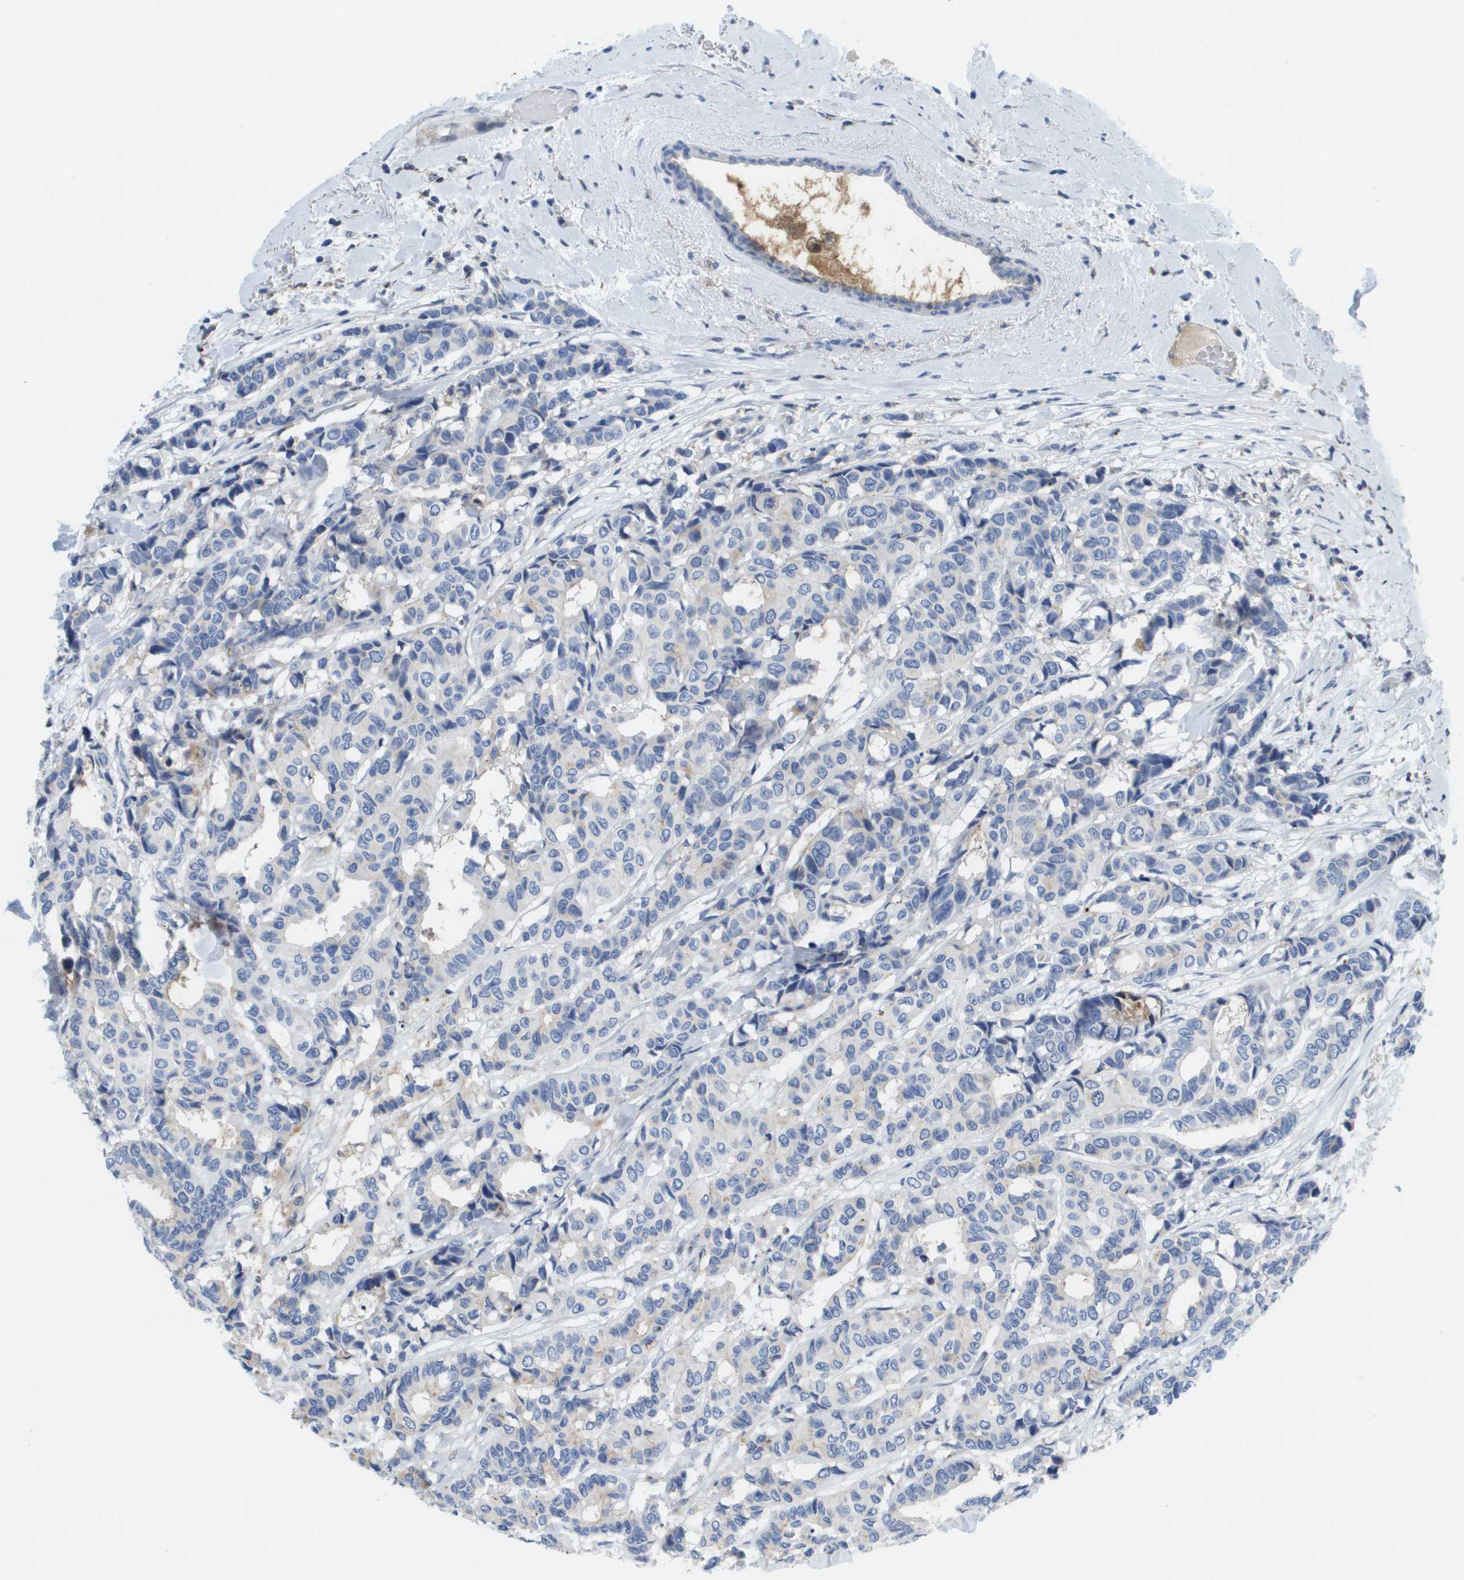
{"staining": {"intensity": "negative", "quantity": "none", "location": "none"}, "tissue": "breast cancer", "cell_type": "Tumor cells", "image_type": "cancer", "snomed": [{"axis": "morphology", "description": "Duct carcinoma"}, {"axis": "topography", "description": "Breast"}], "caption": "Micrograph shows no significant protein expression in tumor cells of breast invasive ductal carcinoma.", "gene": "LIPG", "patient": {"sex": "female", "age": 87}}